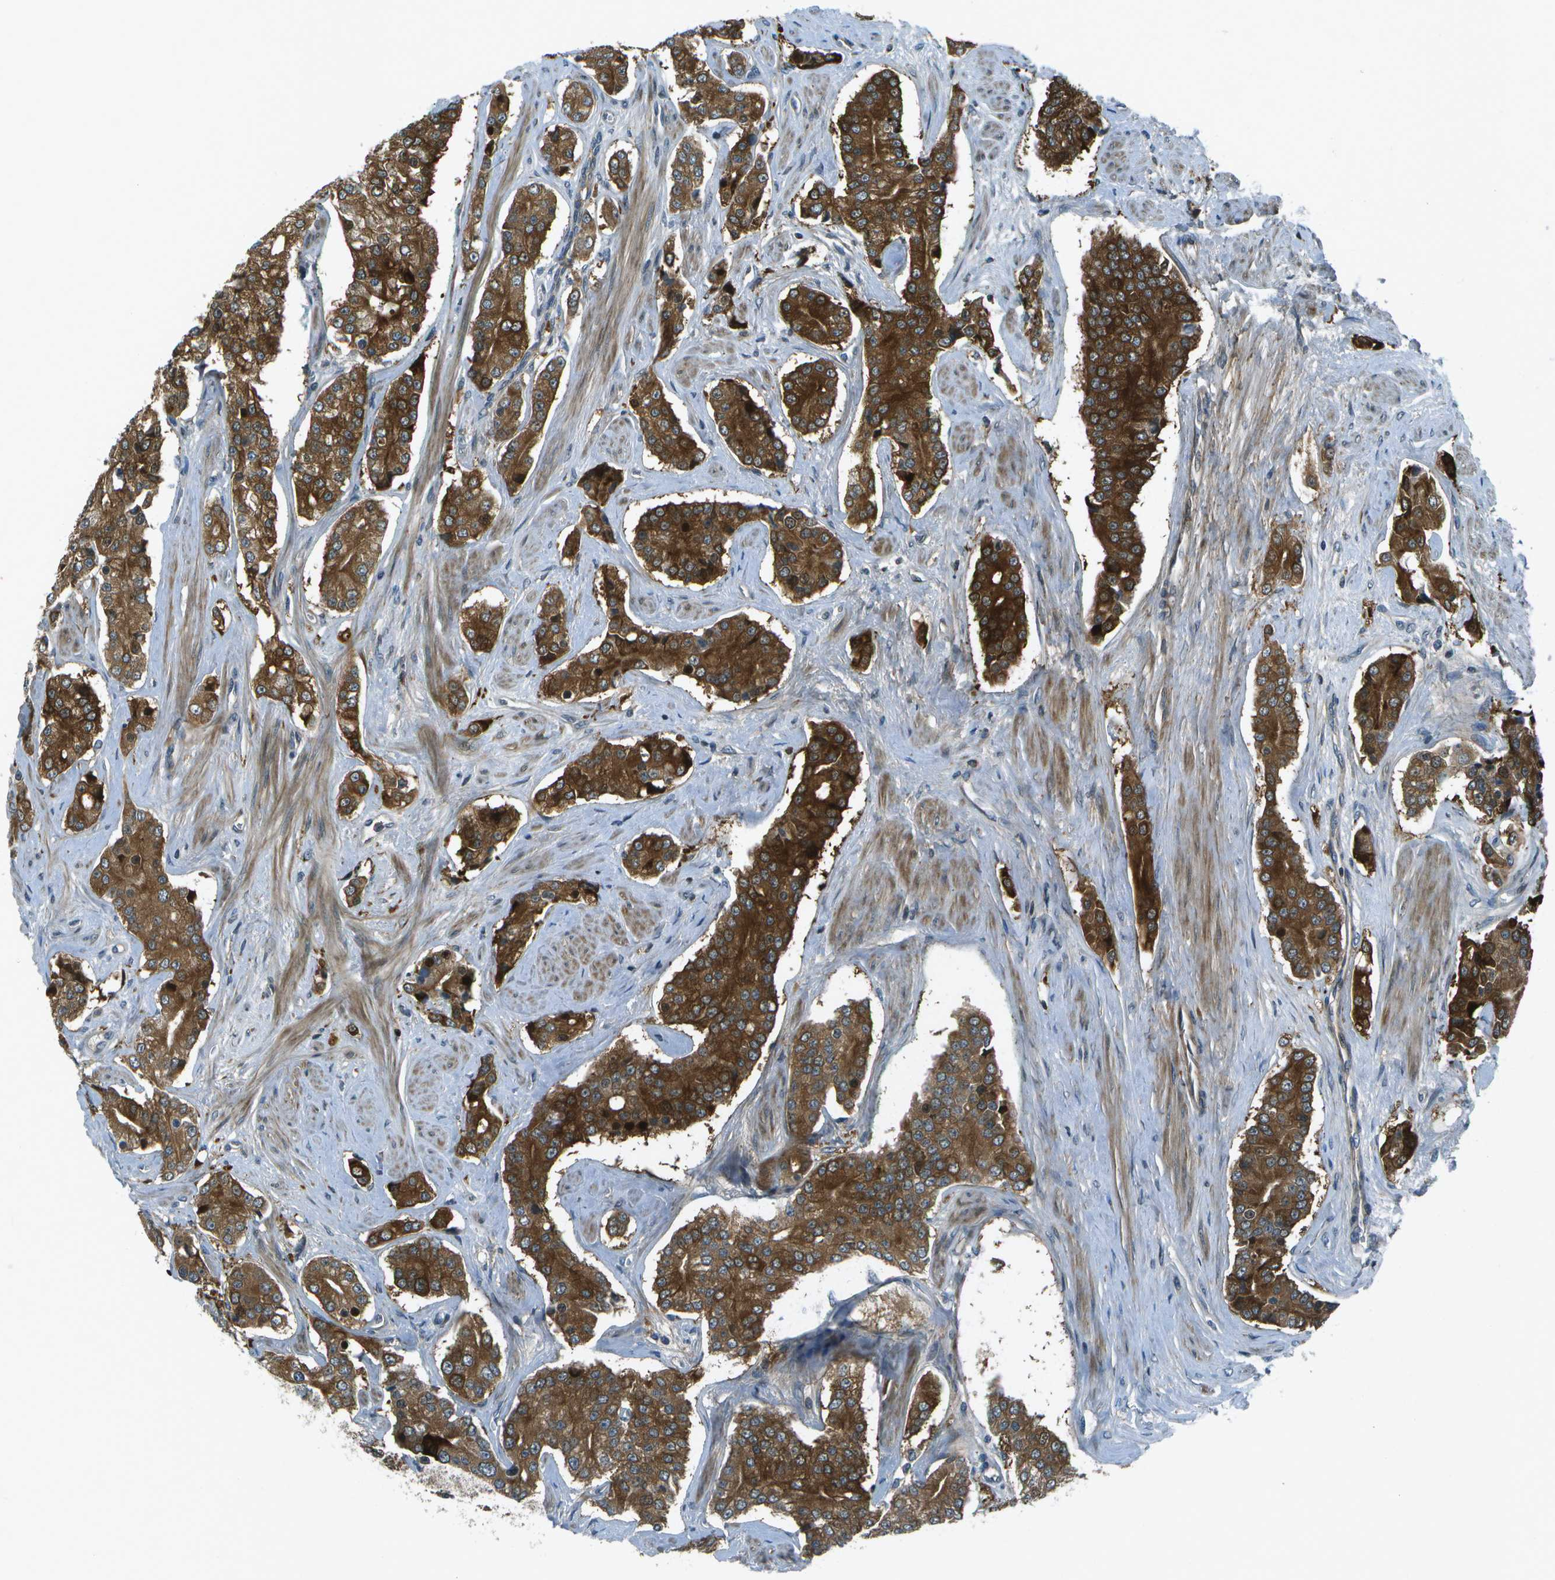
{"staining": {"intensity": "strong", "quantity": ">75%", "location": "cytoplasmic/membranous"}, "tissue": "prostate cancer", "cell_type": "Tumor cells", "image_type": "cancer", "snomed": [{"axis": "morphology", "description": "Adenocarcinoma, High grade"}, {"axis": "topography", "description": "Prostate"}], "caption": "A brown stain highlights strong cytoplasmic/membranous staining of a protein in human prostate cancer tumor cells.", "gene": "TMEM19", "patient": {"sex": "male", "age": 71}}